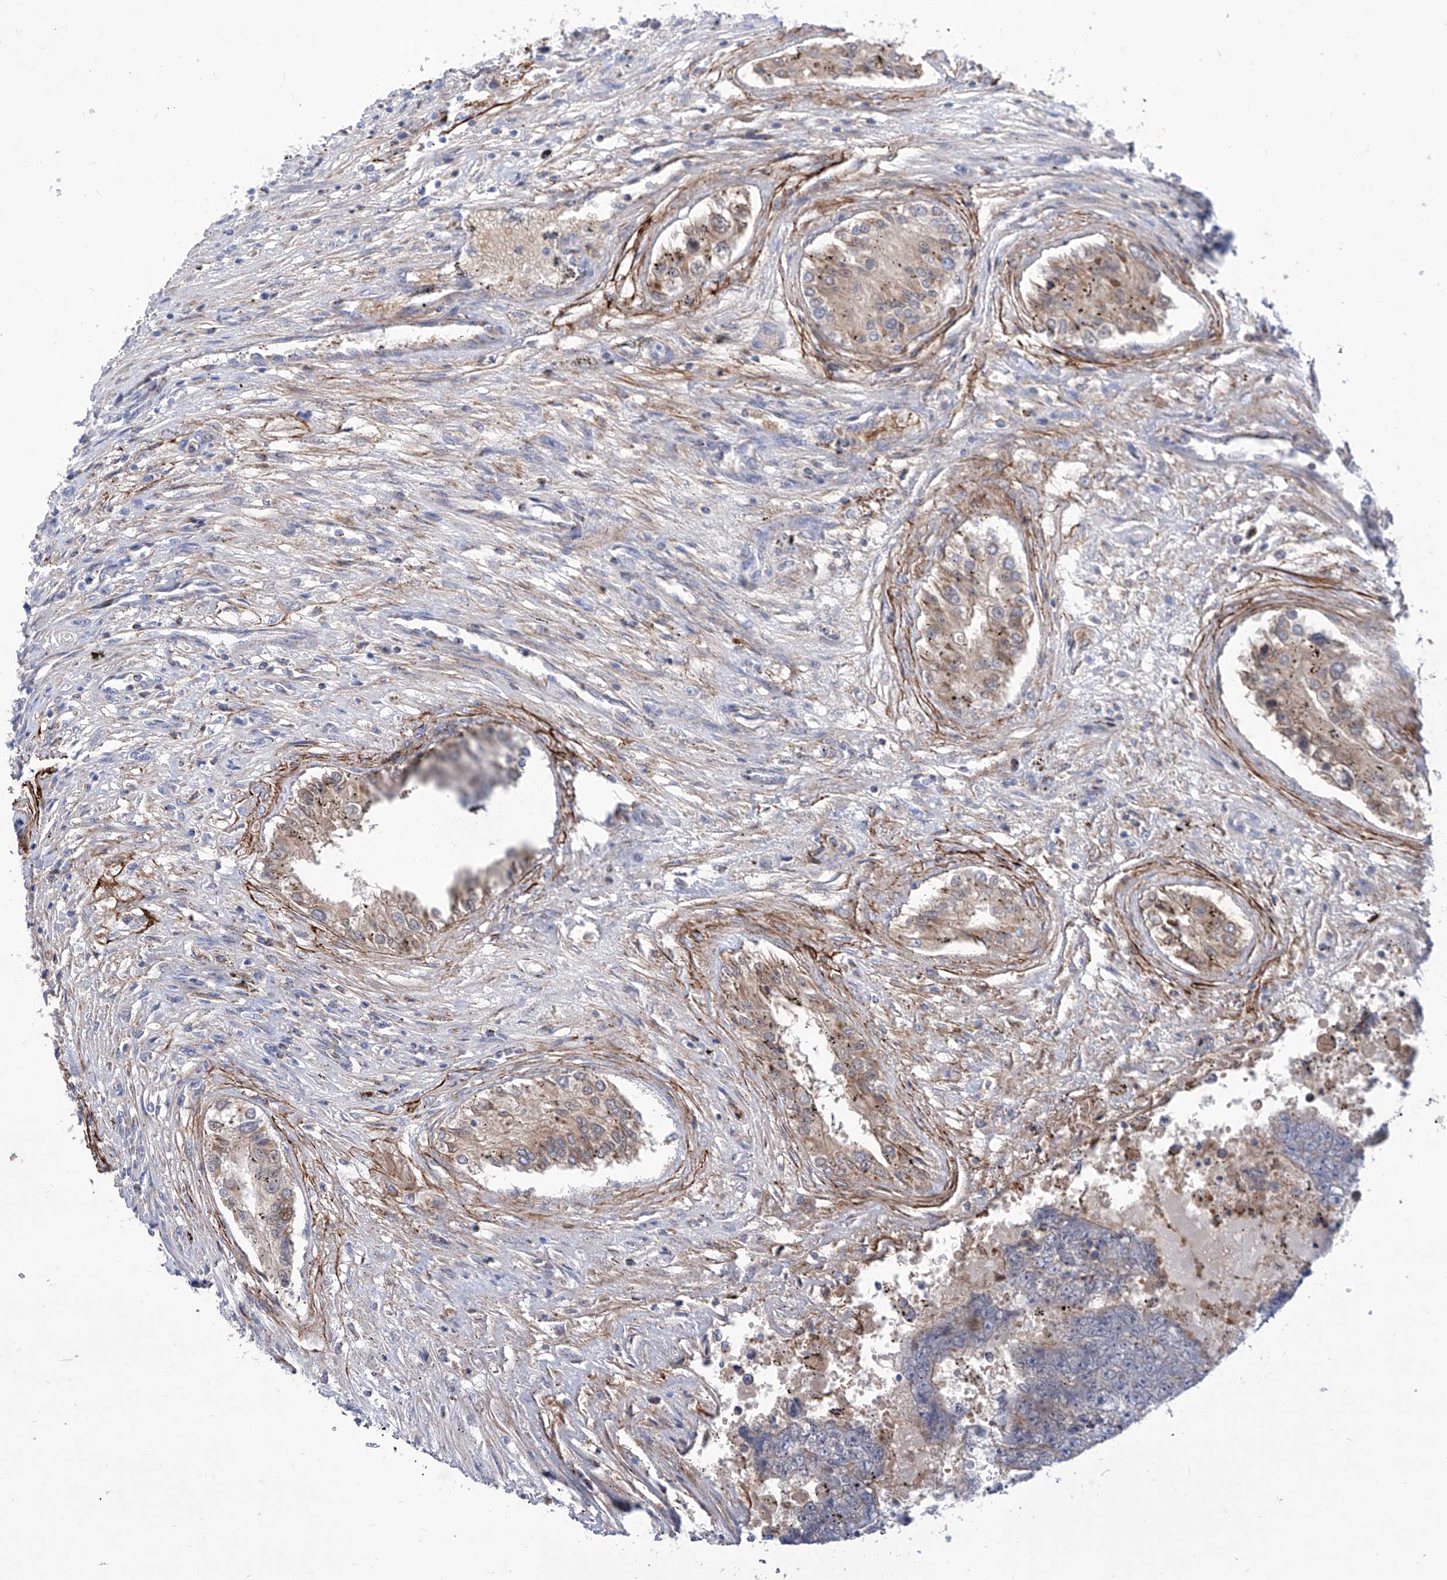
{"staining": {"intensity": "moderate", "quantity": "25%-75%", "location": "cytoplasmic/membranous"}, "tissue": "testis cancer", "cell_type": "Tumor cells", "image_type": "cancer", "snomed": [{"axis": "morphology", "description": "Carcinoma, Embryonal, NOS"}, {"axis": "topography", "description": "Testis"}], "caption": "Testis cancer (embryonal carcinoma) stained with a brown dye demonstrates moderate cytoplasmic/membranous positive staining in approximately 25%-75% of tumor cells.", "gene": "SRBD1", "patient": {"sex": "male", "age": 25}}